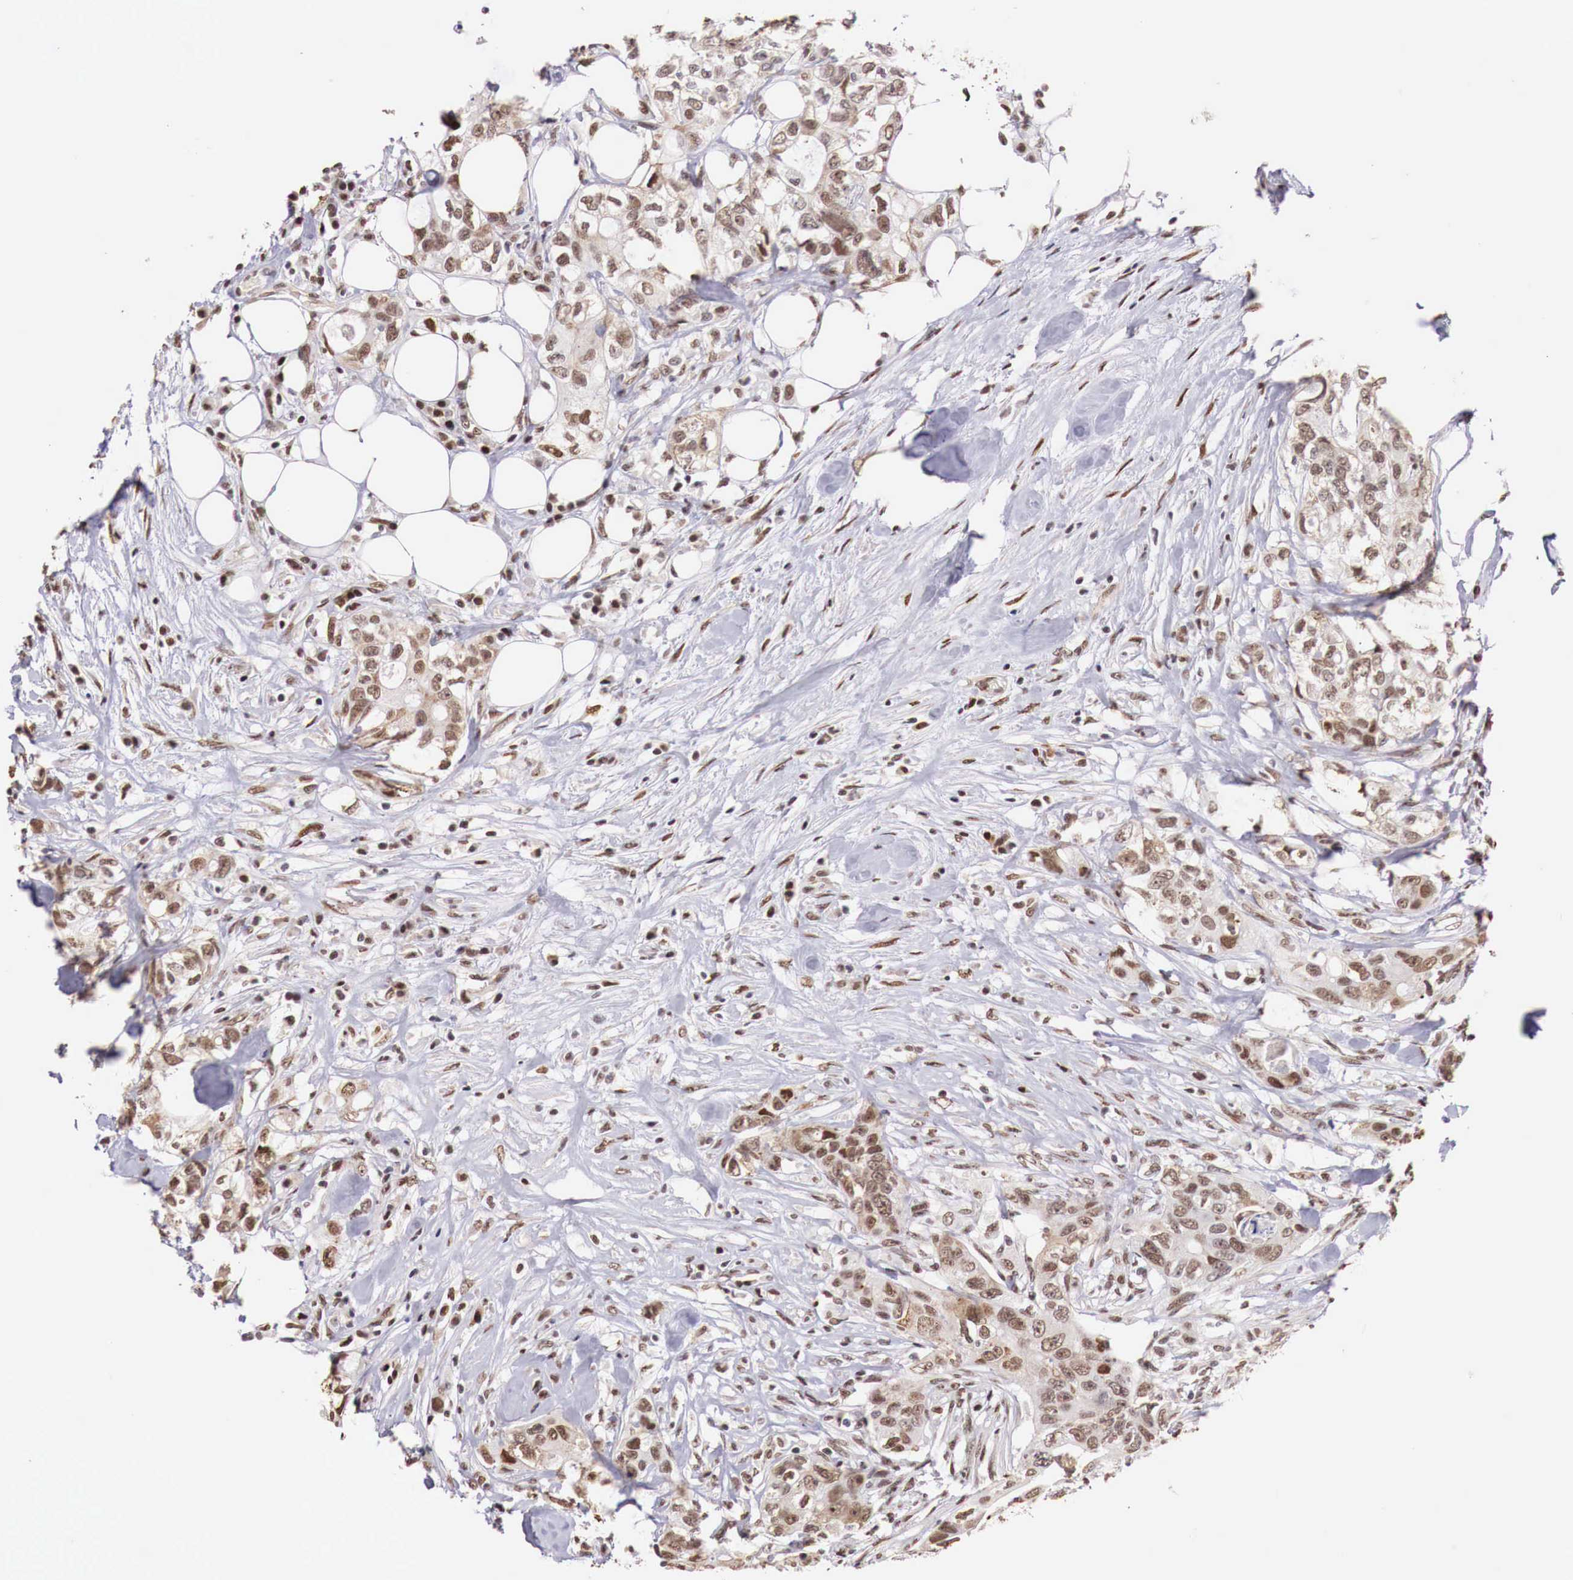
{"staining": {"intensity": "moderate", "quantity": ">75%", "location": "nuclear"}, "tissue": "colorectal cancer", "cell_type": "Tumor cells", "image_type": "cancer", "snomed": [{"axis": "morphology", "description": "Adenocarcinoma, NOS"}, {"axis": "topography", "description": "Rectum"}], "caption": "Immunohistochemical staining of human colorectal cancer reveals medium levels of moderate nuclear staining in approximately >75% of tumor cells. The protein is shown in brown color, while the nuclei are stained blue.", "gene": "FOXP2", "patient": {"sex": "female", "age": 57}}